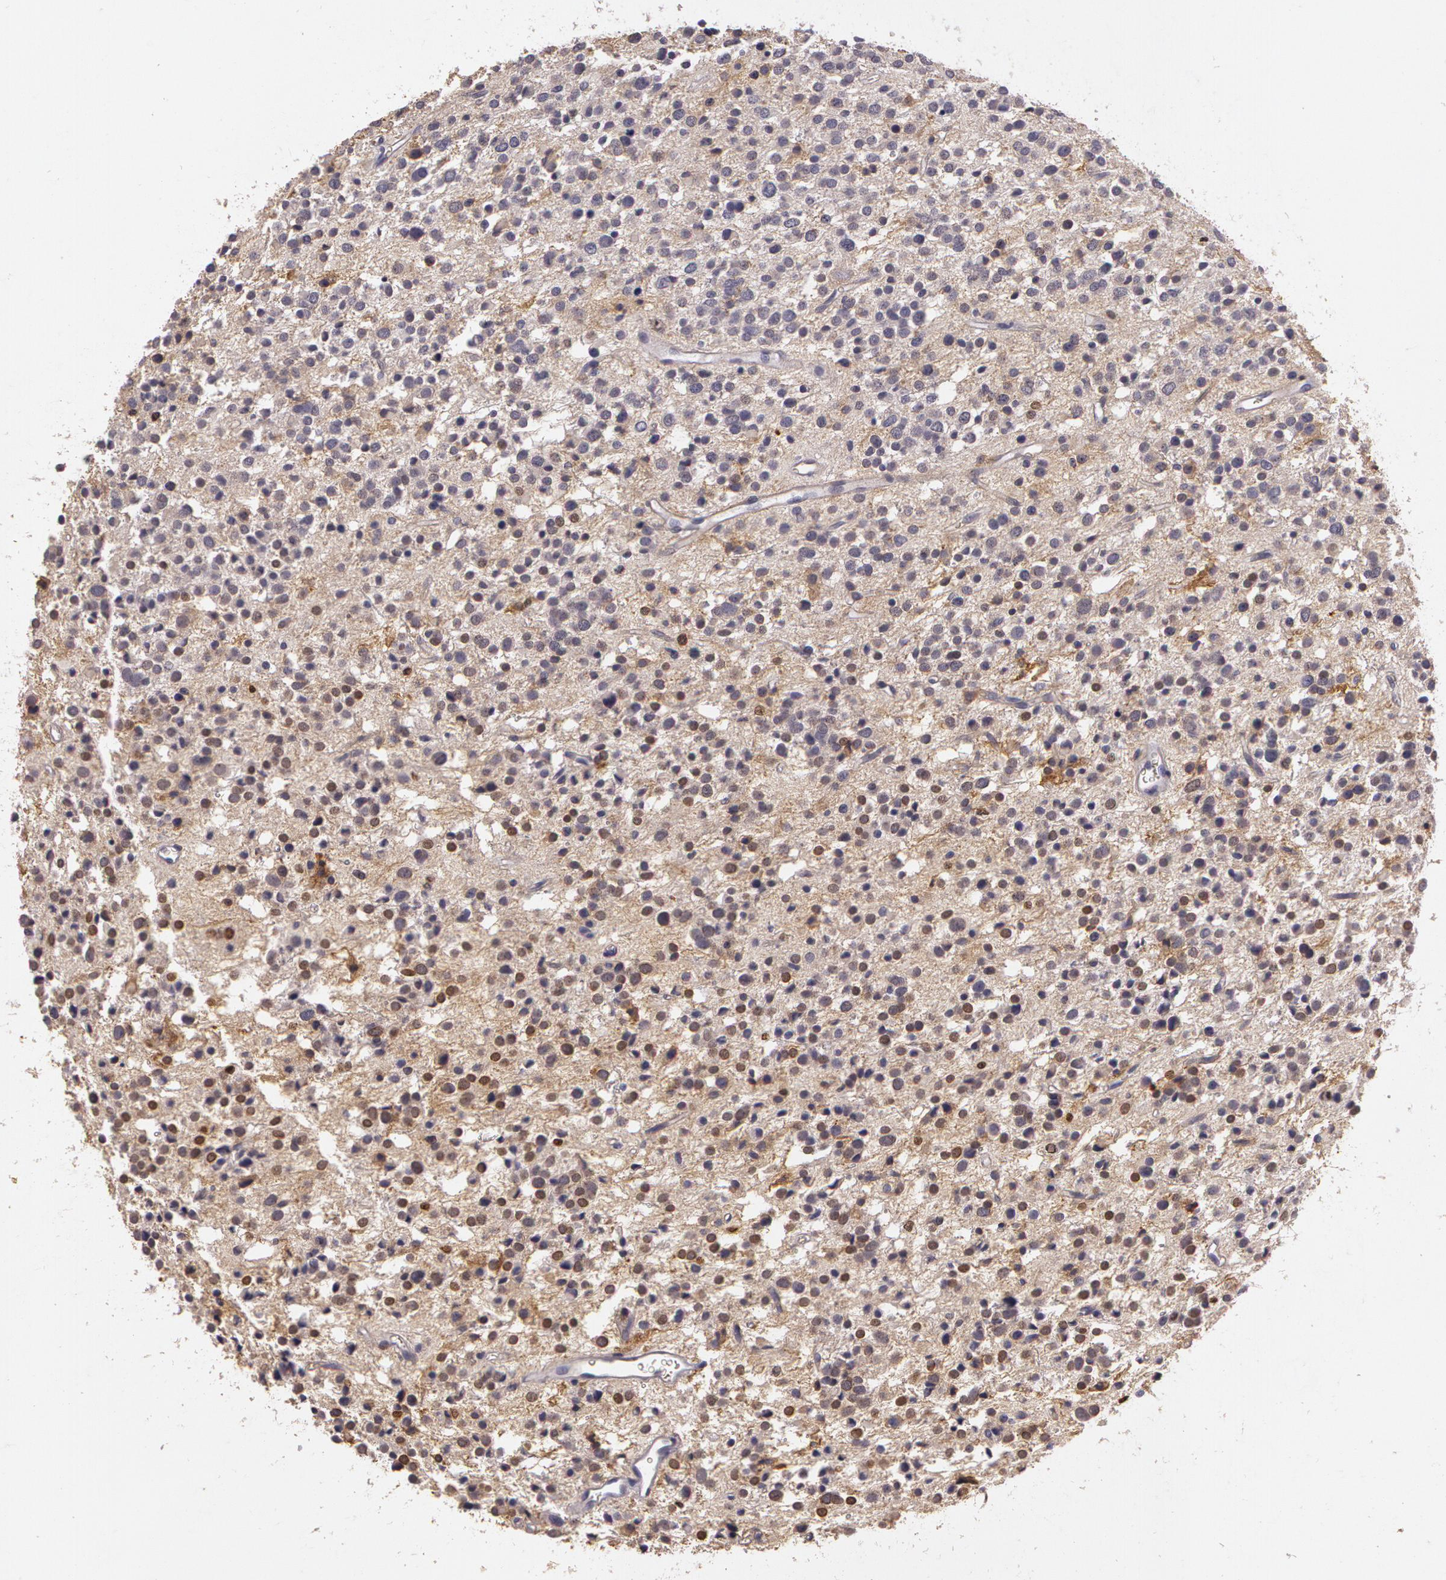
{"staining": {"intensity": "negative", "quantity": "none", "location": "none"}, "tissue": "glioma", "cell_type": "Tumor cells", "image_type": "cancer", "snomed": [{"axis": "morphology", "description": "Glioma, malignant, Low grade"}, {"axis": "topography", "description": "Brain"}], "caption": "Immunohistochemistry image of neoplastic tissue: human malignant glioma (low-grade) stained with DAB demonstrates no significant protein positivity in tumor cells. (Immunohistochemistry (ihc), brightfield microscopy, high magnification).", "gene": "G2E3", "patient": {"sex": "female", "age": 36}}